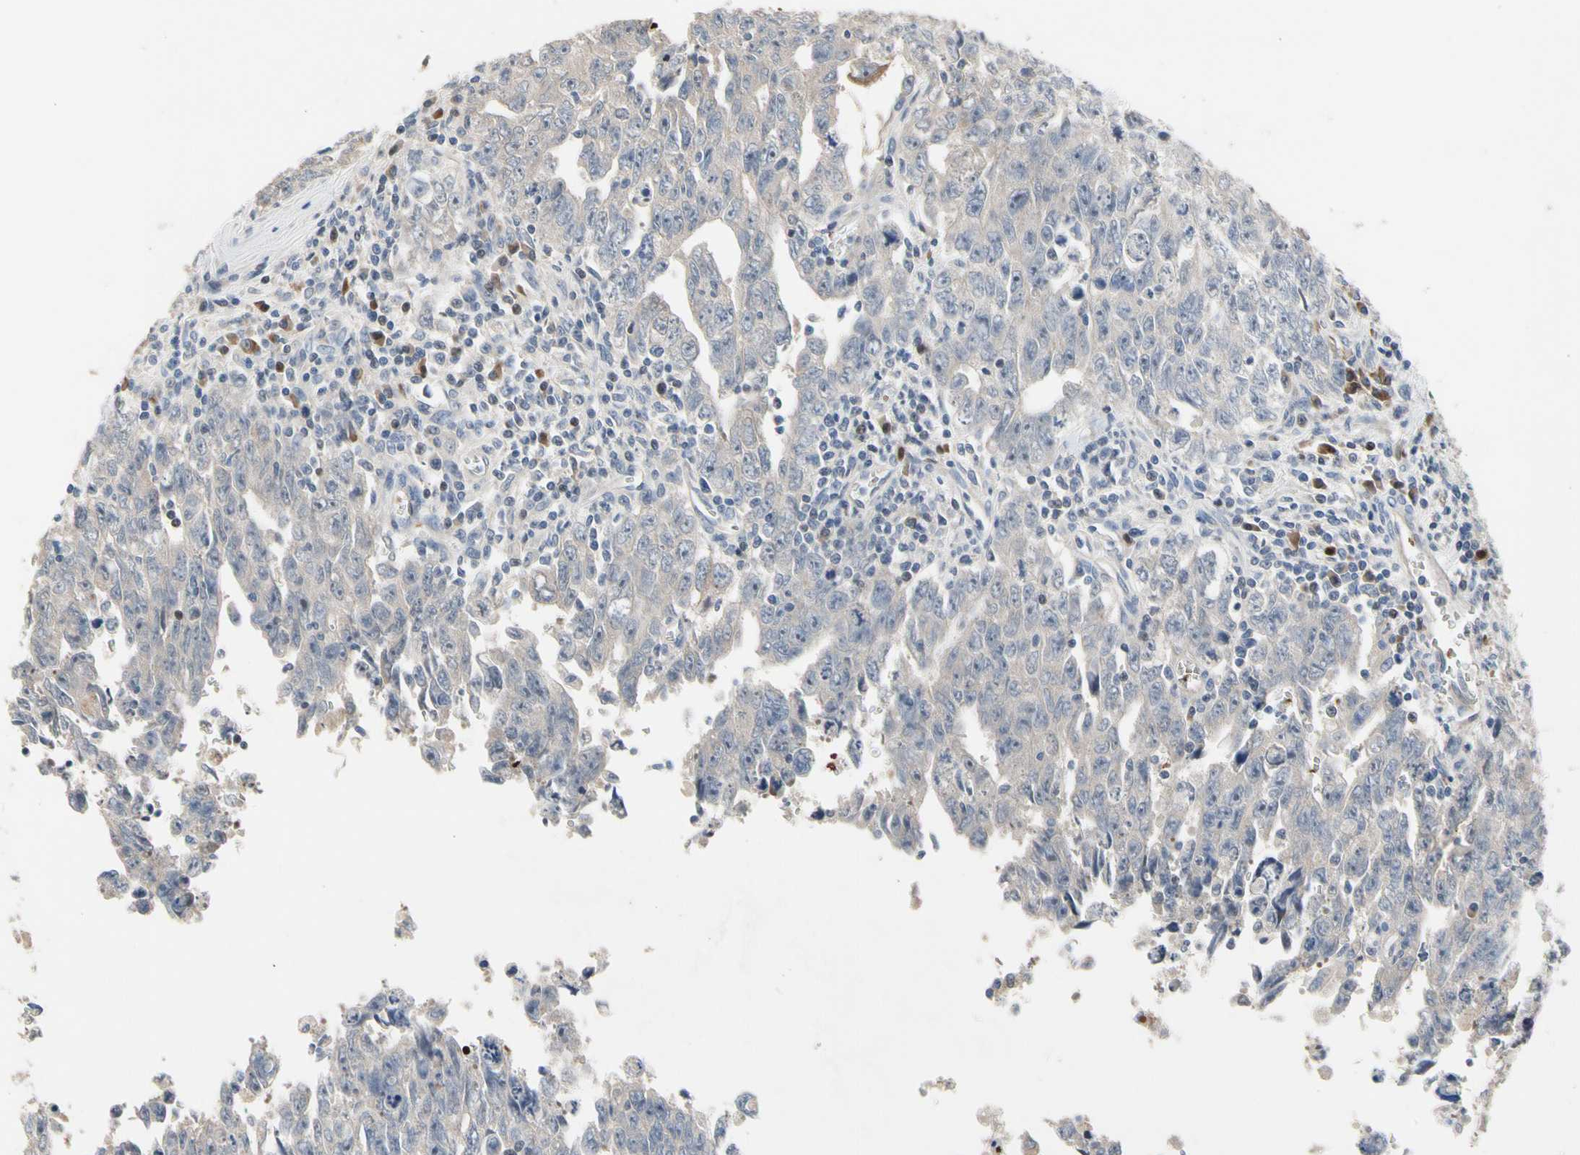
{"staining": {"intensity": "negative", "quantity": "none", "location": "none"}, "tissue": "testis cancer", "cell_type": "Tumor cells", "image_type": "cancer", "snomed": [{"axis": "morphology", "description": "Carcinoma, Embryonal, NOS"}, {"axis": "topography", "description": "Testis"}], "caption": "This photomicrograph is of embryonal carcinoma (testis) stained with IHC to label a protein in brown with the nuclei are counter-stained blue. There is no positivity in tumor cells.", "gene": "HMGCR", "patient": {"sex": "male", "age": 28}}